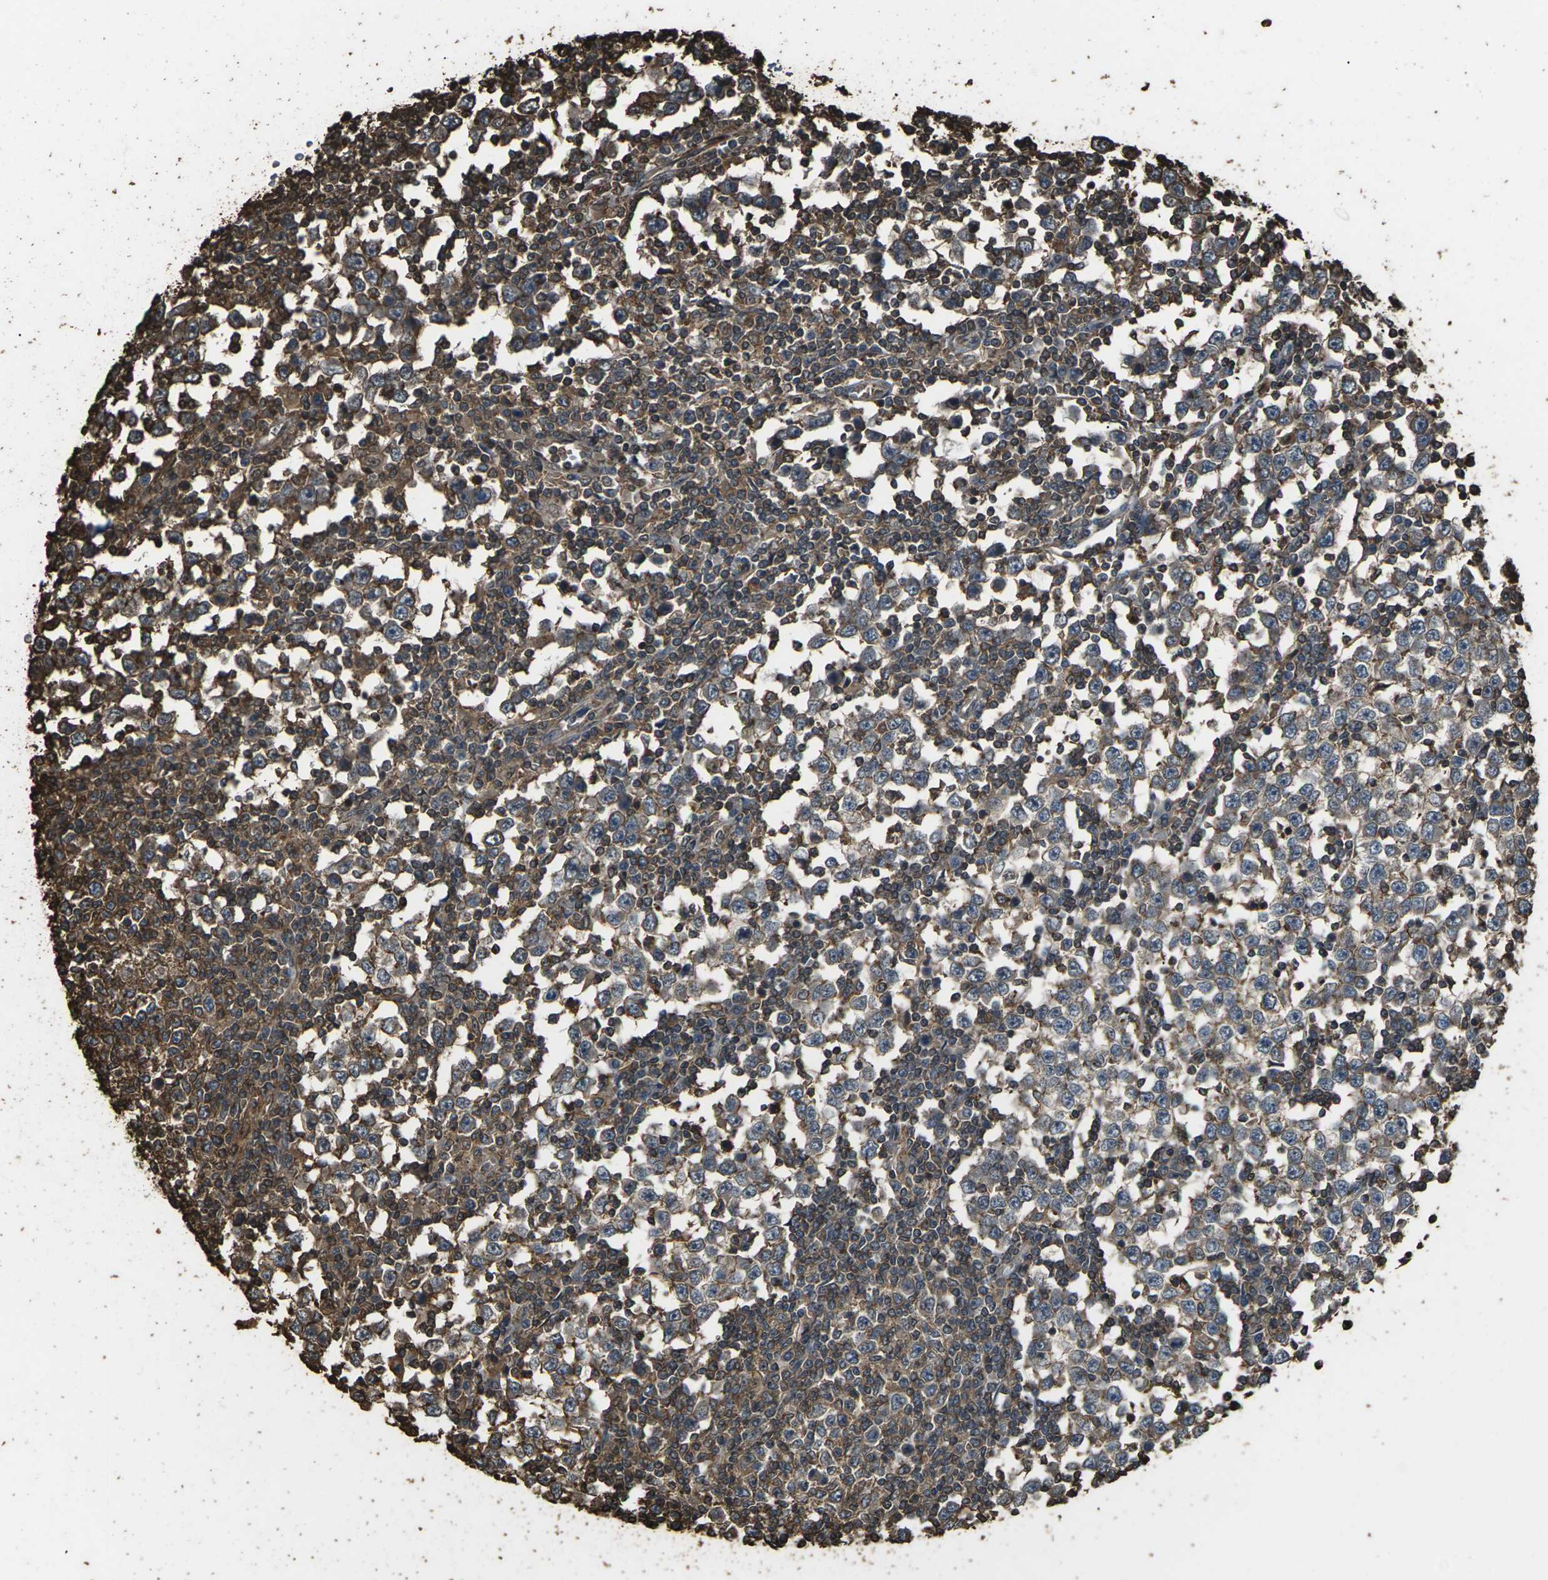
{"staining": {"intensity": "moderate", "quantity": ">75%", "location": "cytoplasmic/membranous"}, "tissue": "testis cancer", "cell_type": "Tumor cells", "image_type": "cancer", "snomed": [{"axis": "morphology", "description": "Seminoma, NOS"}, {"axis": "topography", "description": "Testis"}], "caption": "Immunohistochemistry of seminoma (testis) reveals medium levels of moderate cytoplasmic/membranous staining in approximately >75% of tumor cells. The staining was performed using DAB (3,3'-diaminobenzidine) to visualize the protein expression in brown, while the nuclei were stained in blue with hematoxylin (Magnification: 20x).", "gene": "DHPS", "patient": {"sex": "male", "age": 65}}